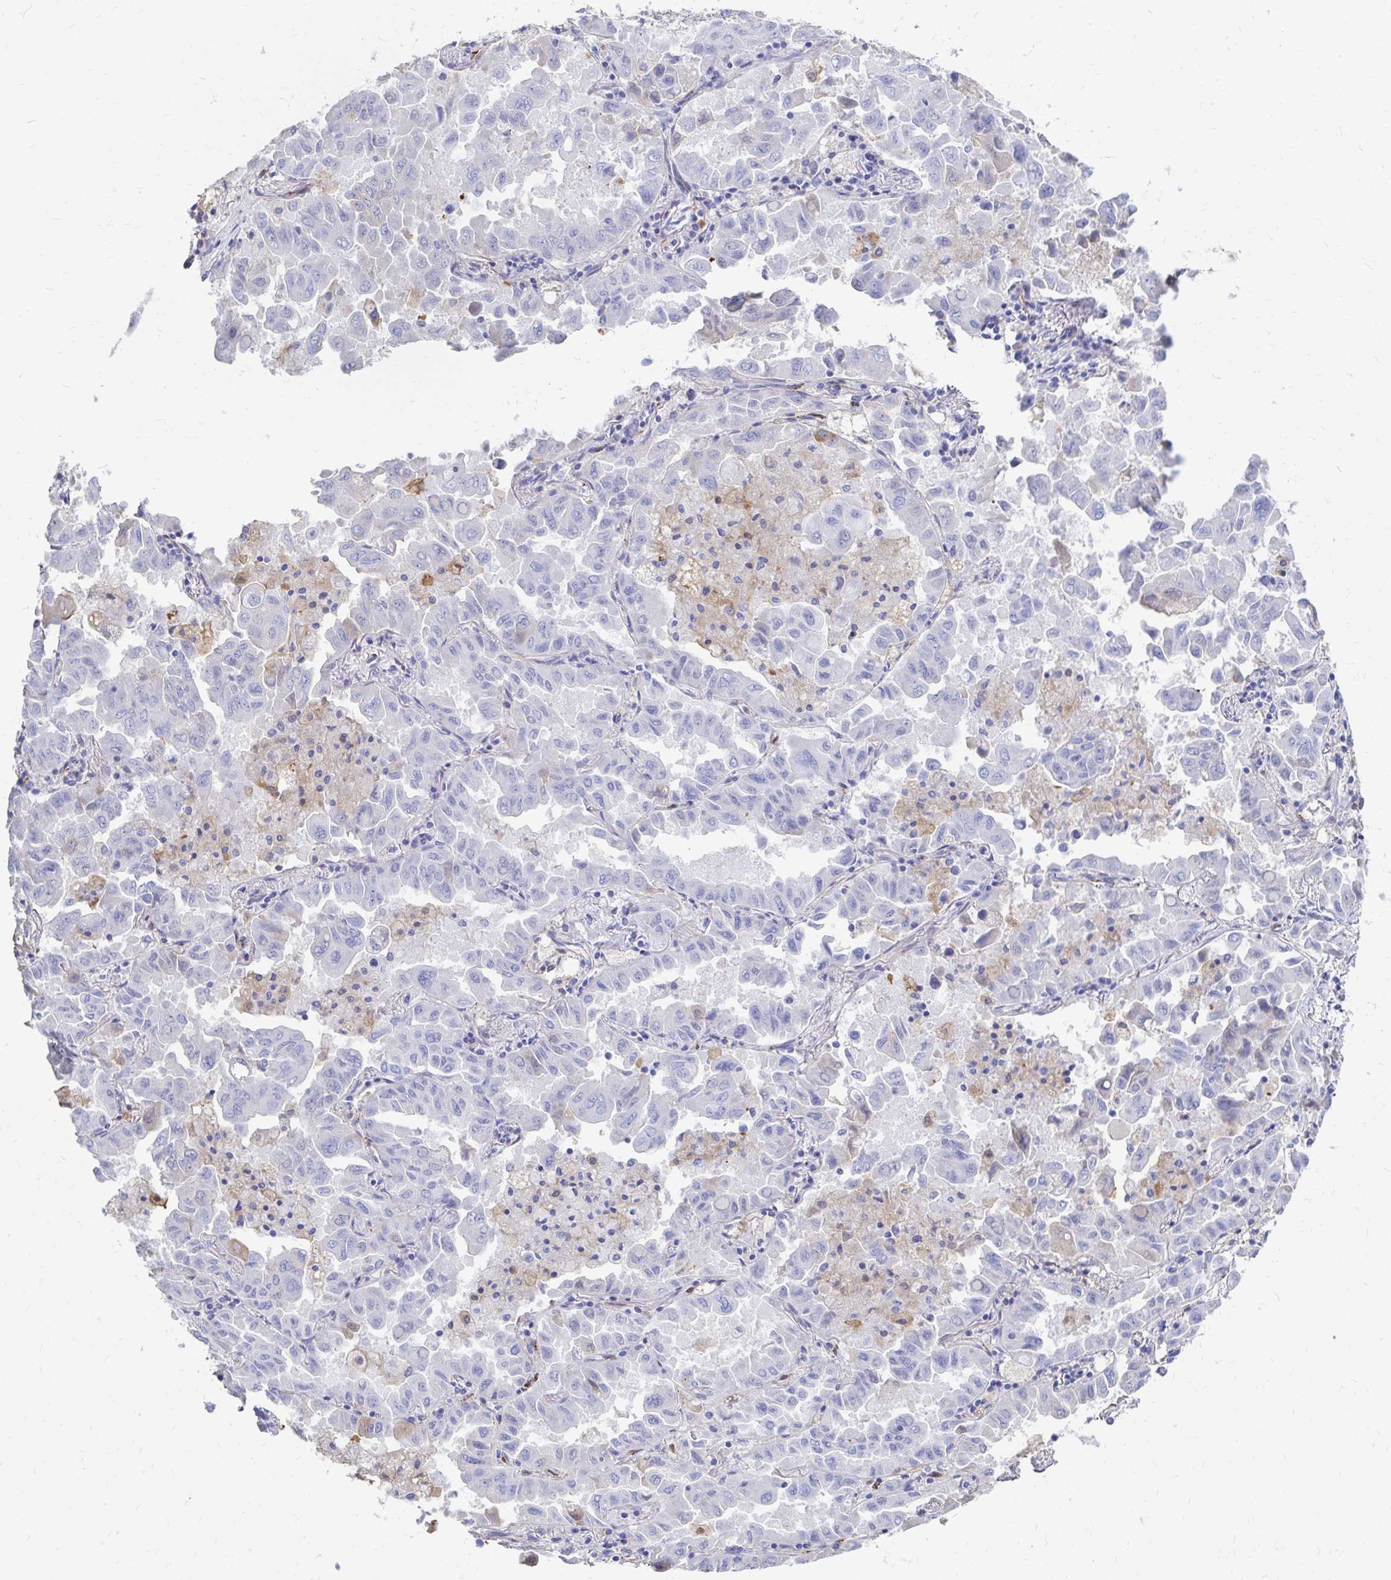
{"staining": {"intensity": "negative", "quantity": "none", "location": "none"}, "tissue": "lung cancer", "cell_type": "Tumor cells", "image_type": "cancer", "snomed": [{"axis": "morphology", "description": "Adenocarcinoma, NOS"}, {"axis": "topography", "description": "Lung"}], "caption": "DAB (3,3'-diaminobenzidine) immunohistochemical staining of human lung cancer exhibits no significant positivity in tumor cells.", "gene": "LAMC3", "patient": {"sex": "male", "age": 64}}